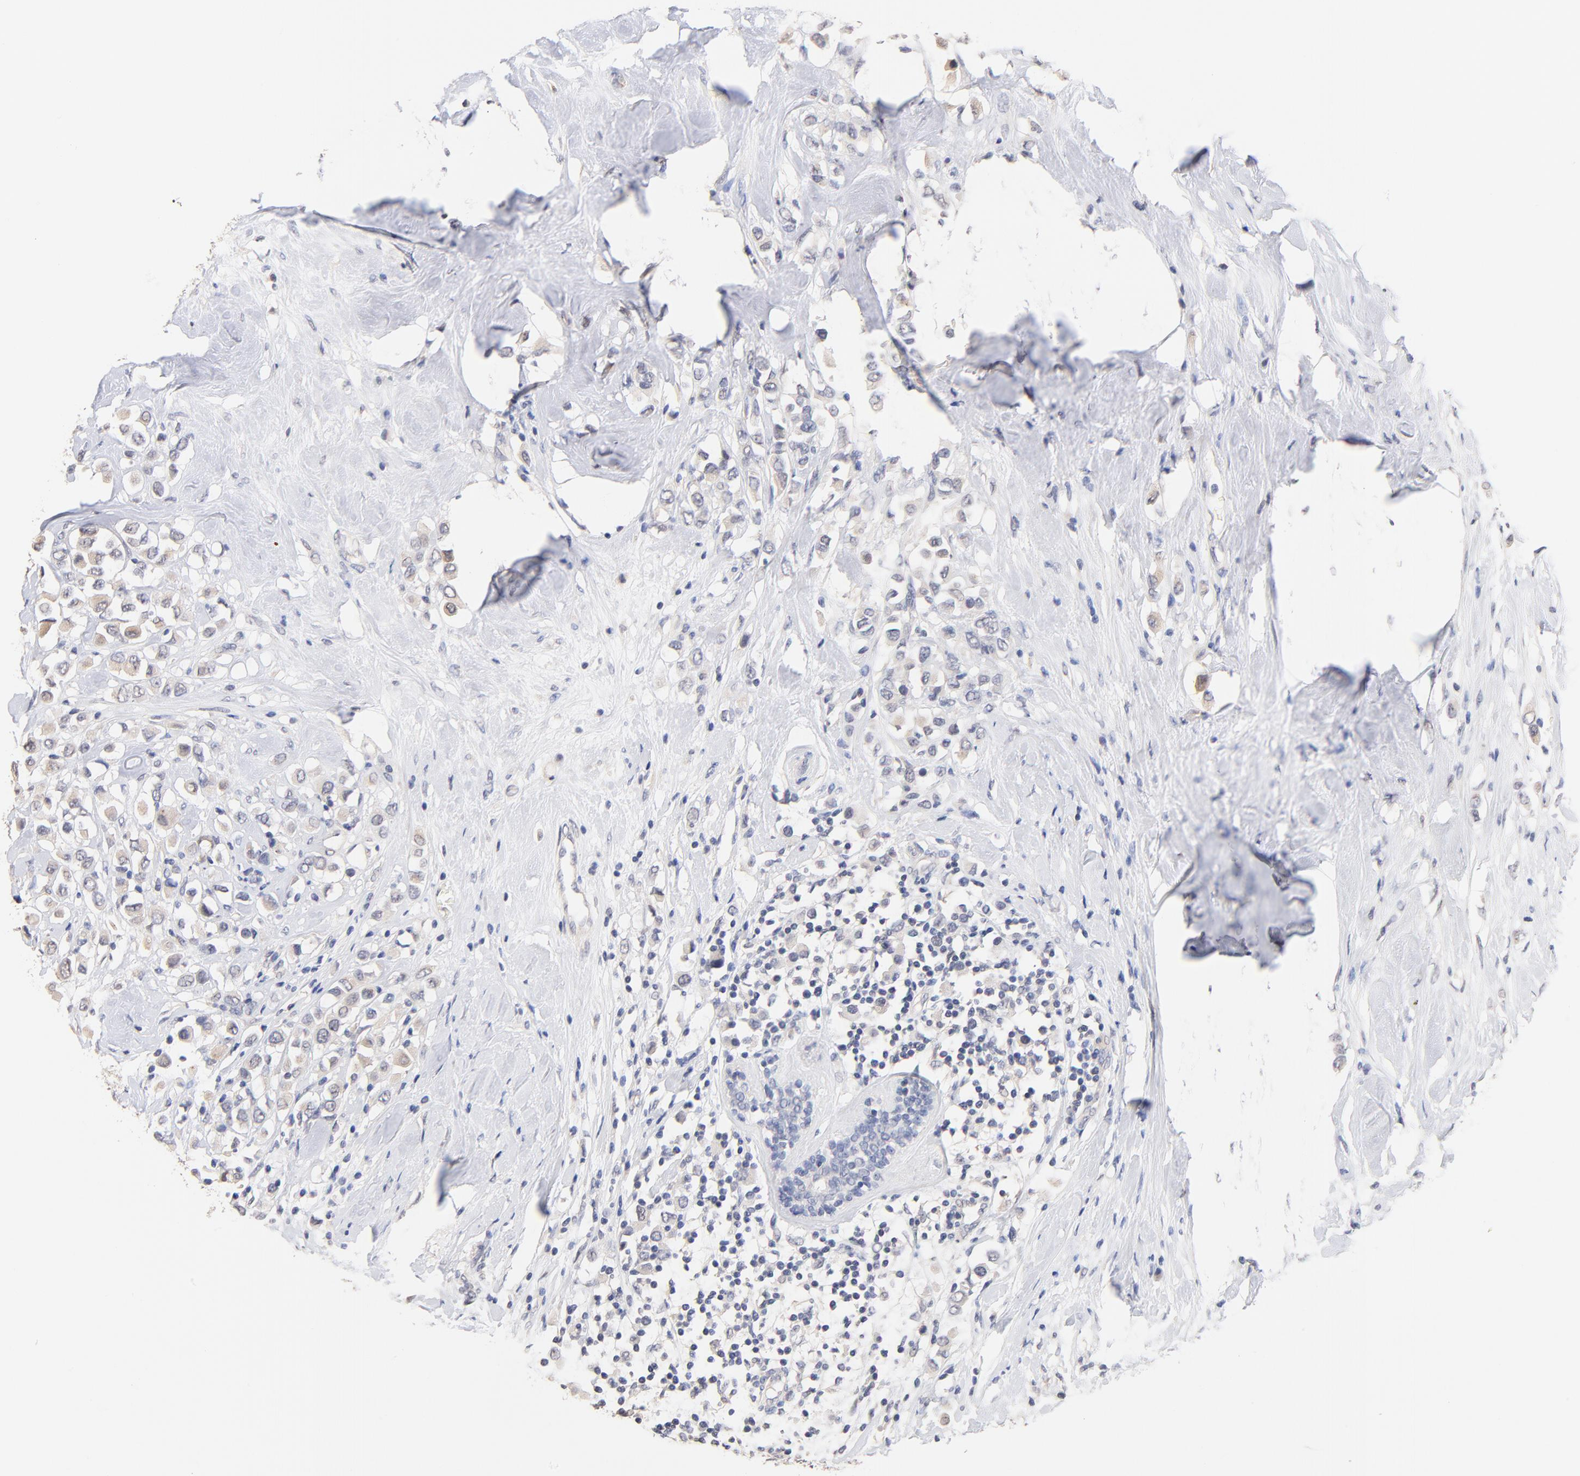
{"staining": {"intensity": "weak", "quantity": ">75%", "location": "cytoplasmic/membranous"}, "tissue": "breast cancer", "cell_type": "Tumor cells", "image_type": "cancer", "snomed": [{"axis": "morphology", "description": "Duct carcinoma"}, {"axis": "topography", "description": "Breast"}], "caption": "Breast cancer (invasive ductal carcinoma) stained with a protein marker demonstrates weak staining in tumor cells.", "gene": "RIBC2", "patient": {"sex": "female", "age": 61}}